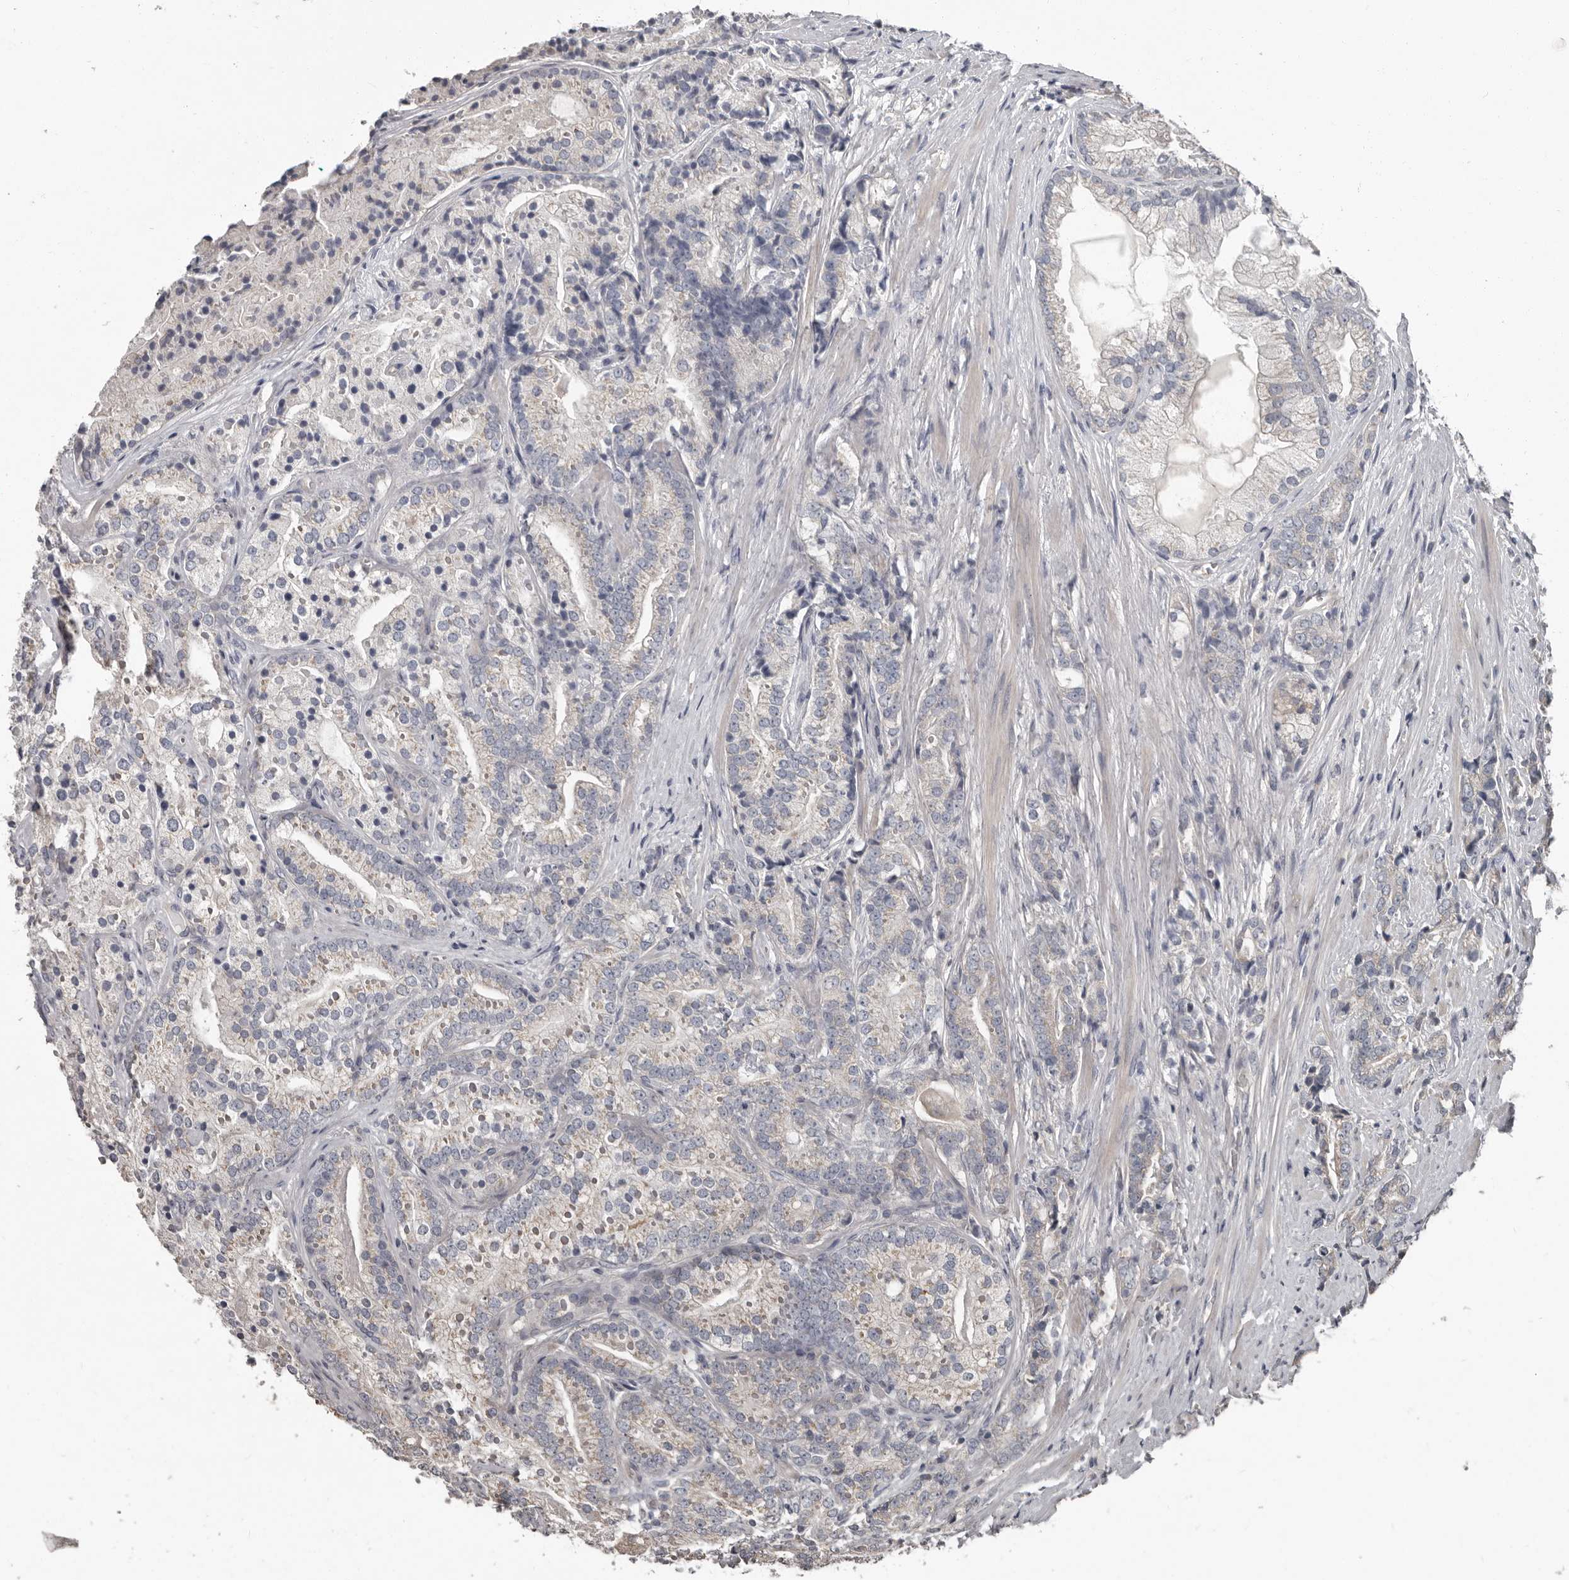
{"staining": {"intensity": "negative", "quantity": "none", "location": "none"}, "tissue": "prostate cancer", "cell_type": "Tumor cells", "image_type": "cancer", "snomed": [{"axis": "morphology", "description": "Adenocarcinoma, High grade"}, {"axis": "topography", "description": "Prostate"}], "caption": "Immunohistochemical staining of high-grade adenocarcinoma (prostate) shows no significant expression in tumor cells. (DAB immunohistochemistry (IHC) visualized using brightfield microscopy, high magnification).", "gene": "CA6", "patient": {"sex": "male", "age": 57}}